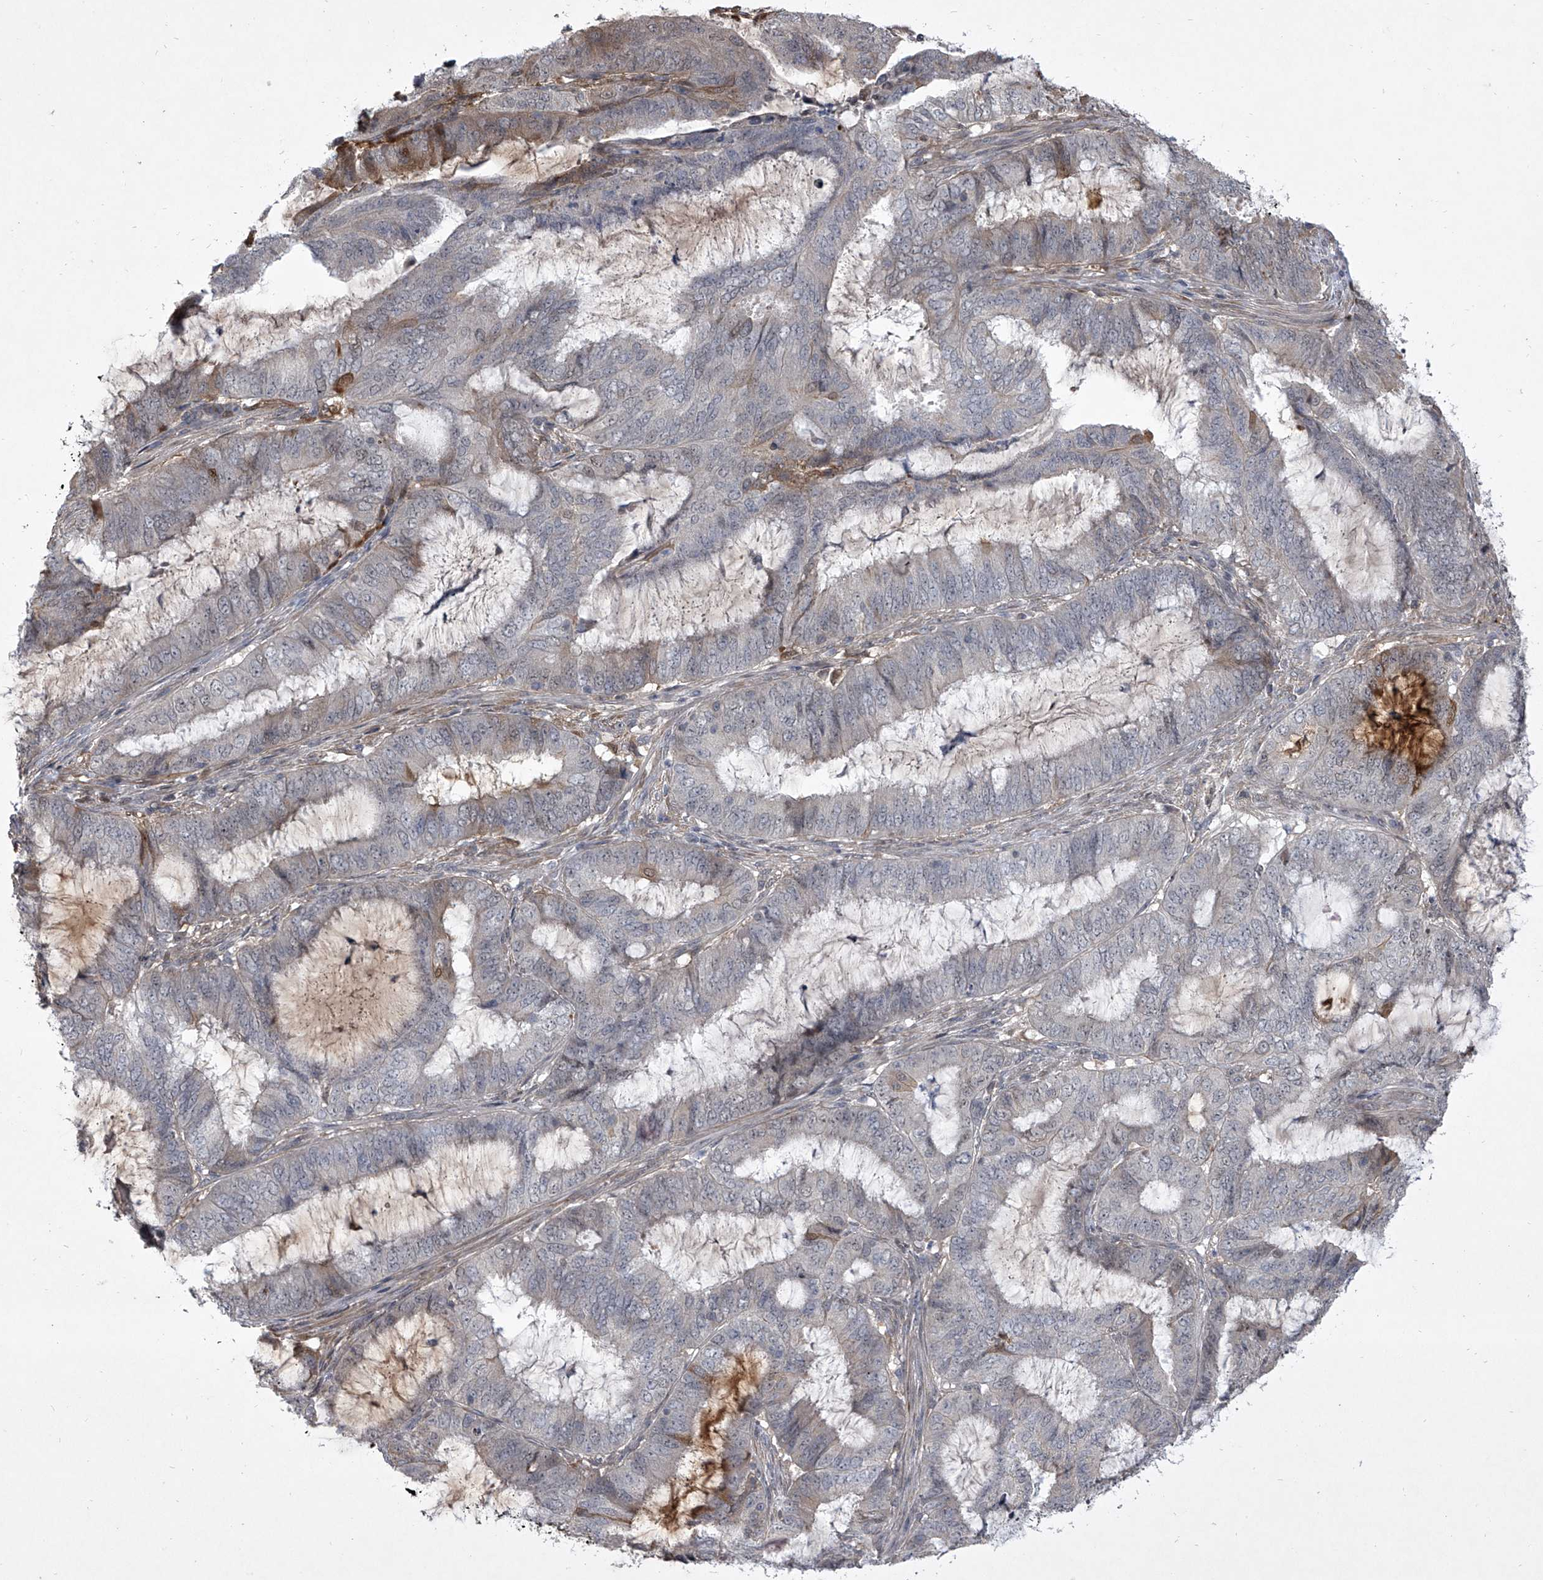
{"staining": {"intensity": "weak", "quantity": "<25%", "location": "cytoplasmic/membranous"}, "tissue": "endometrial cancer", "cell_type": "Tumor cells", "image_type": "cancer", "snomed": [{"axis": "morphology", "description": "Adenocarcinoma, NOS"}, {"axis": "topography", "description": "Endometrium"}], "caption": "The image reveals no staining of tumor cells in endometrial adenocarcinoma.", "gene": "HEATR6", "patient": {"sex": "female", "age": 51}}